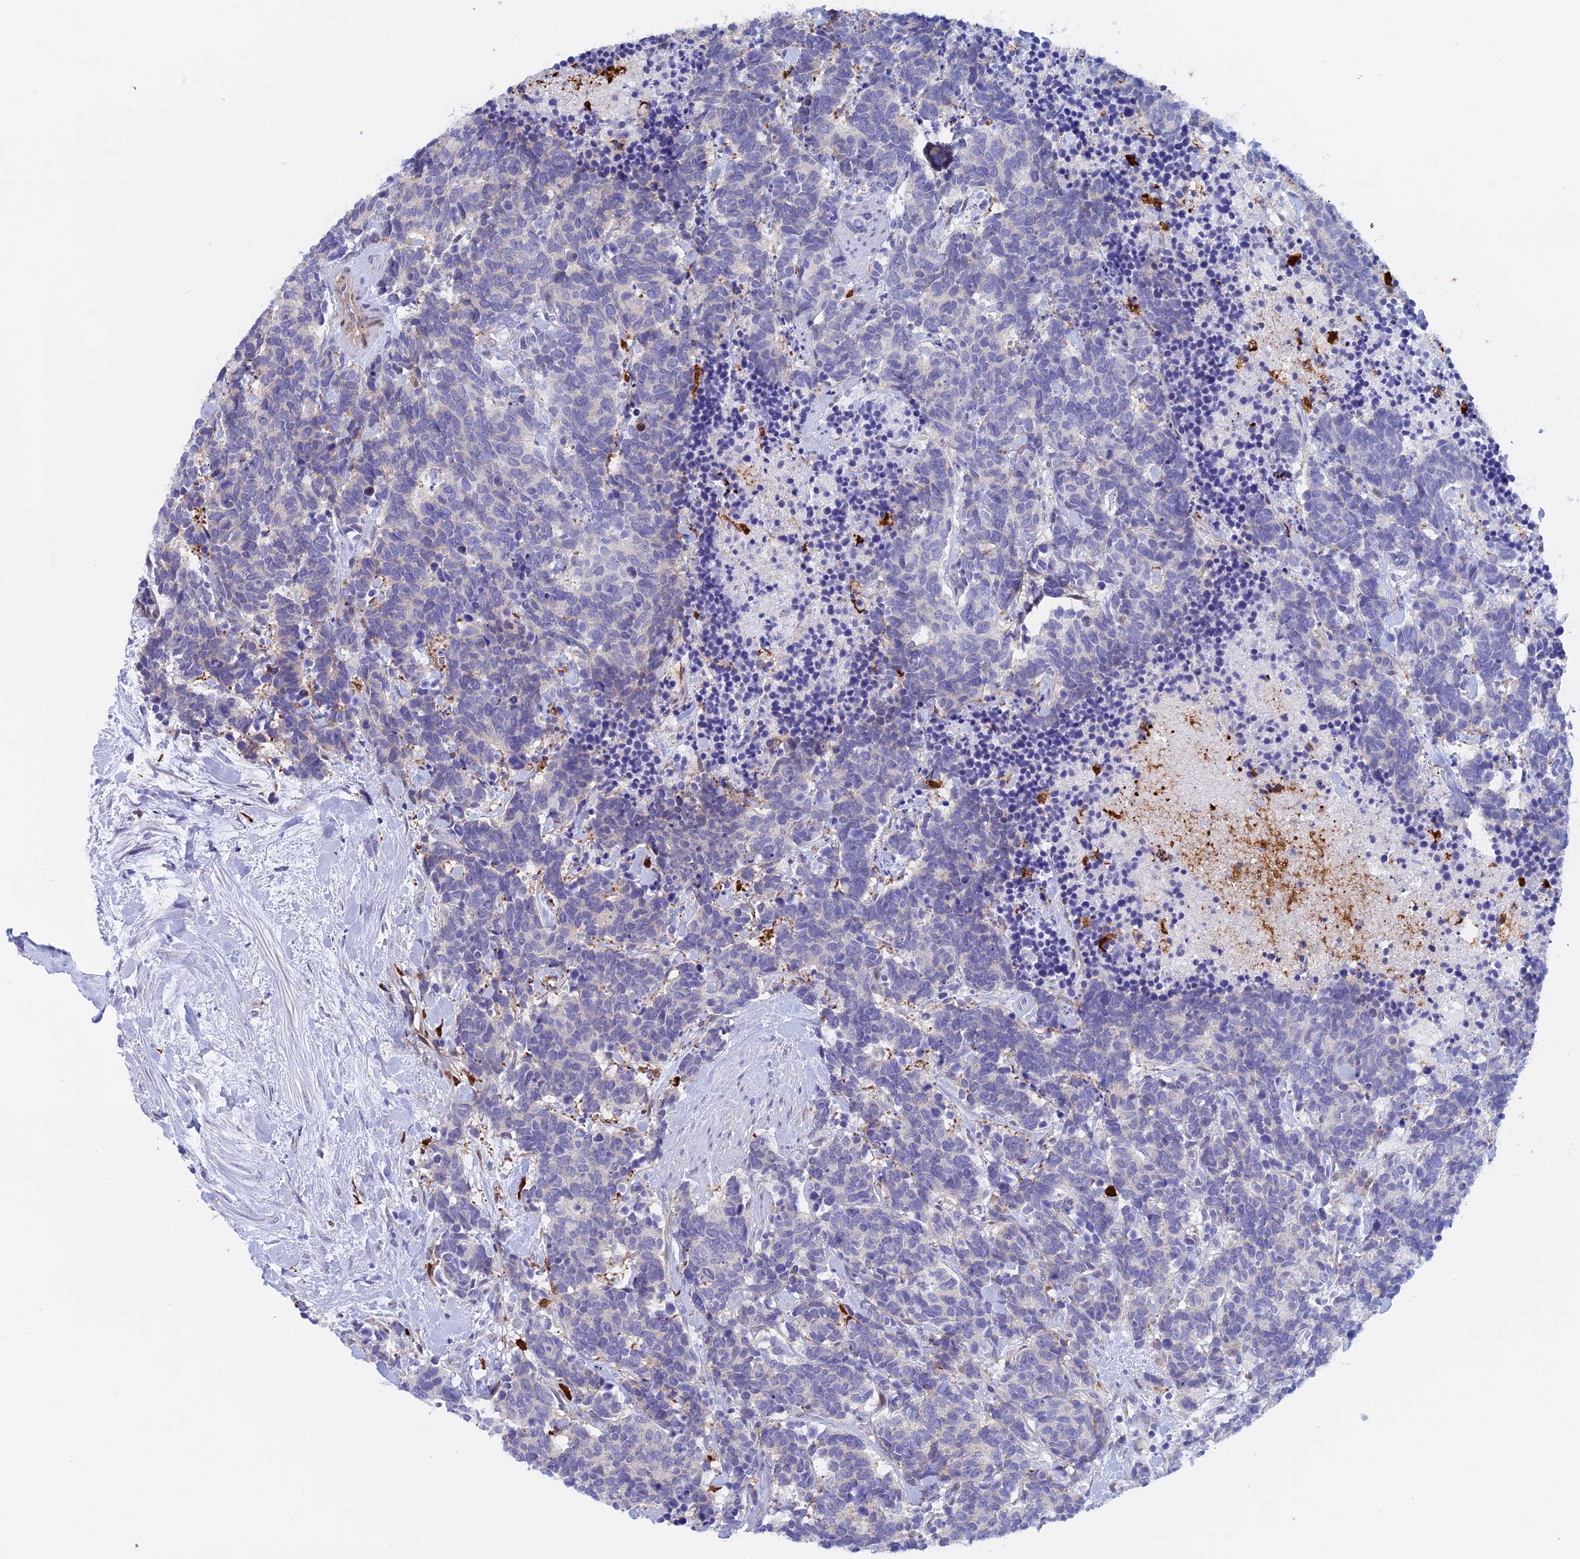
{"staining": {"intensity": "negative", "quantity": "none", "location": "none"}, "tissue": "carcinoid", "cell_type": "Tumor cells", "image_type": "cancer", "snomed": [{"axis": "morphology", "description": "Carcinoma, NOS"}, {"axis": "morphology", "description": "Carcinoid, malignant, NOS"}, {"axis": "topography", "description": "Prostate"}], "caption": "IHC image of neoplastic tissue: human carcinoid (malignant) stained with DAB demonstrates no significant protein expression in tumor cells.", "gene": "SLC26A1", "patient": {"sex": "male", "age": 57}}